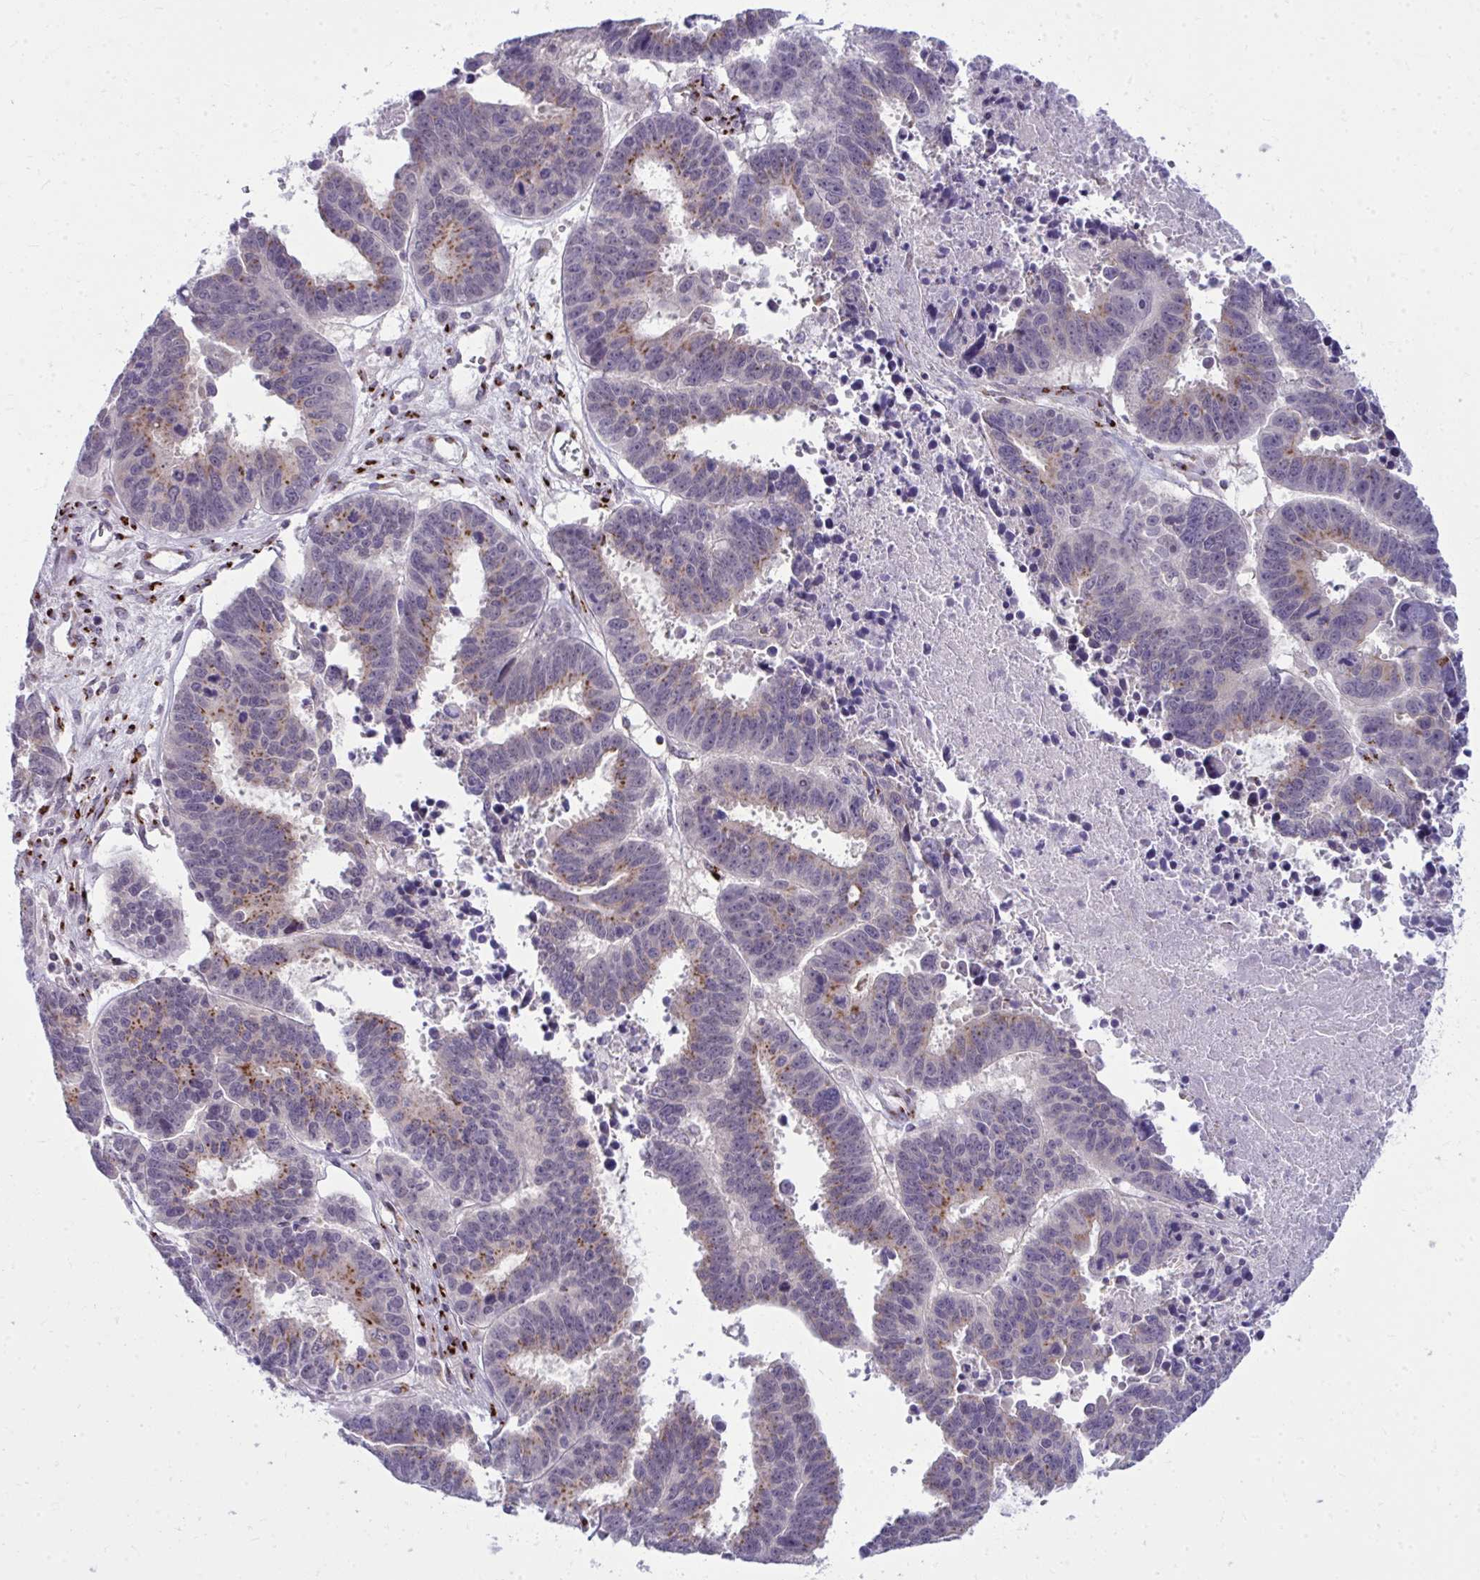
{"staining": {"intensity": "moderate", "quantity": "25%-75%", "location": "cytoplasmic/membranous"}, "tissue": "ovarian cancer", "cell_type": "Tumor cells", "image_type": "cancer", "snomed": [{"axis": "morphology", "description": "Carcinoma, endometroid"}, {"axis": "morphology", "description": "Cystadenocarcinoma, serous, NOS"}, {"axis": "topography", "description": "Ovary"}], "caption": "IHC of ovarian serous cystadenocarcinoma reveals medium levels of moderate cytoplasmic/membranous expression in approximately 25%-75% of tumor cells.", "gene": "DTX4", "patient": {"sex": "female", "age": 45}}